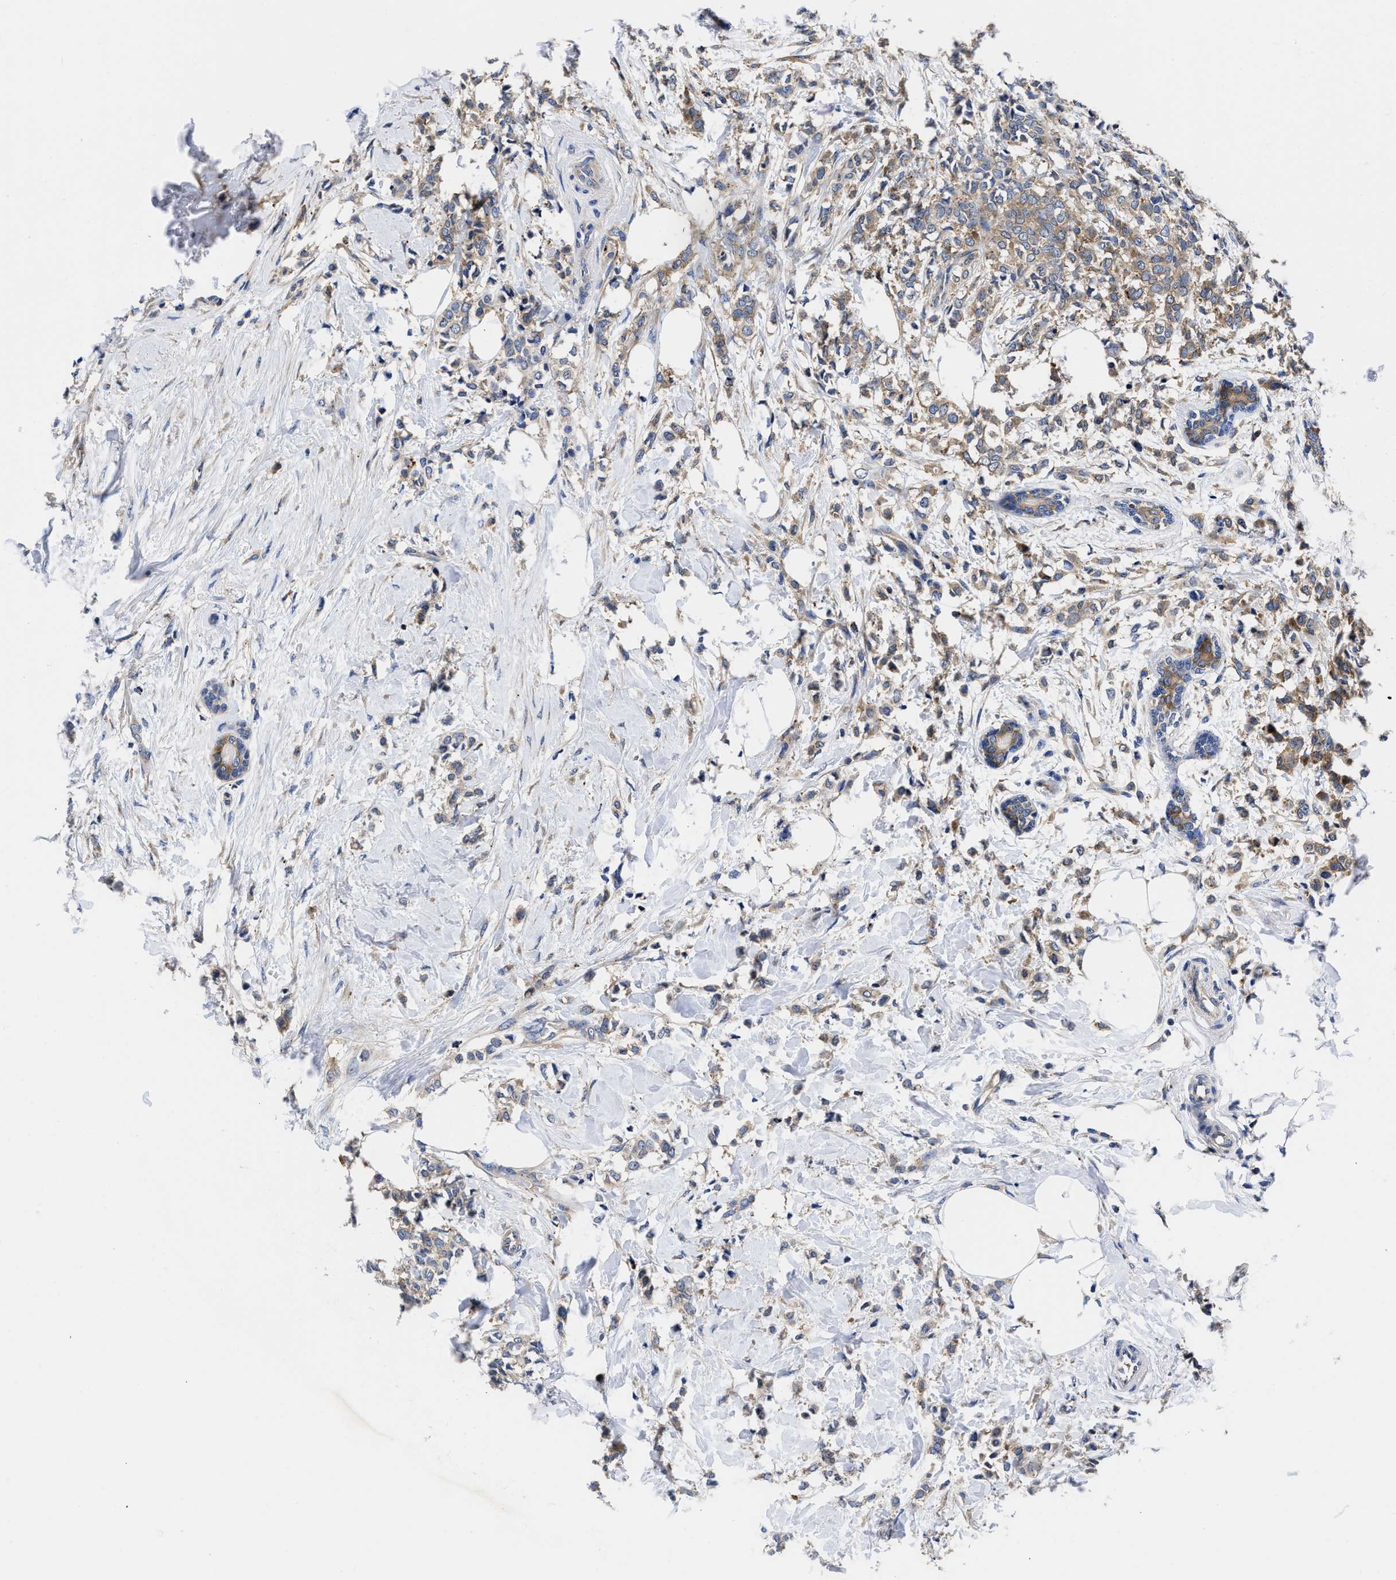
{"staining": {"intensity": "weak", "quantity": "<25%", "location": "cytoplasmic/membranous"}, "tissue": "breast cancer", "cell_type": "Tumor cells", "image_type": "cancer", "snomed": [{"axis": "morphology", "description": "Lobular carcinoma, in situ"}, {"axis": "morphology", "description": "Lobular carcinoma"}, {"axis": "topography", "description": "Breast"}], "caption": "The histopathology image reveals no significant positivity in tumor cells of lobular carcinoma in situ (breast).", "gene": "YARS1", "patient": {"sex": "female", "age": 41}}